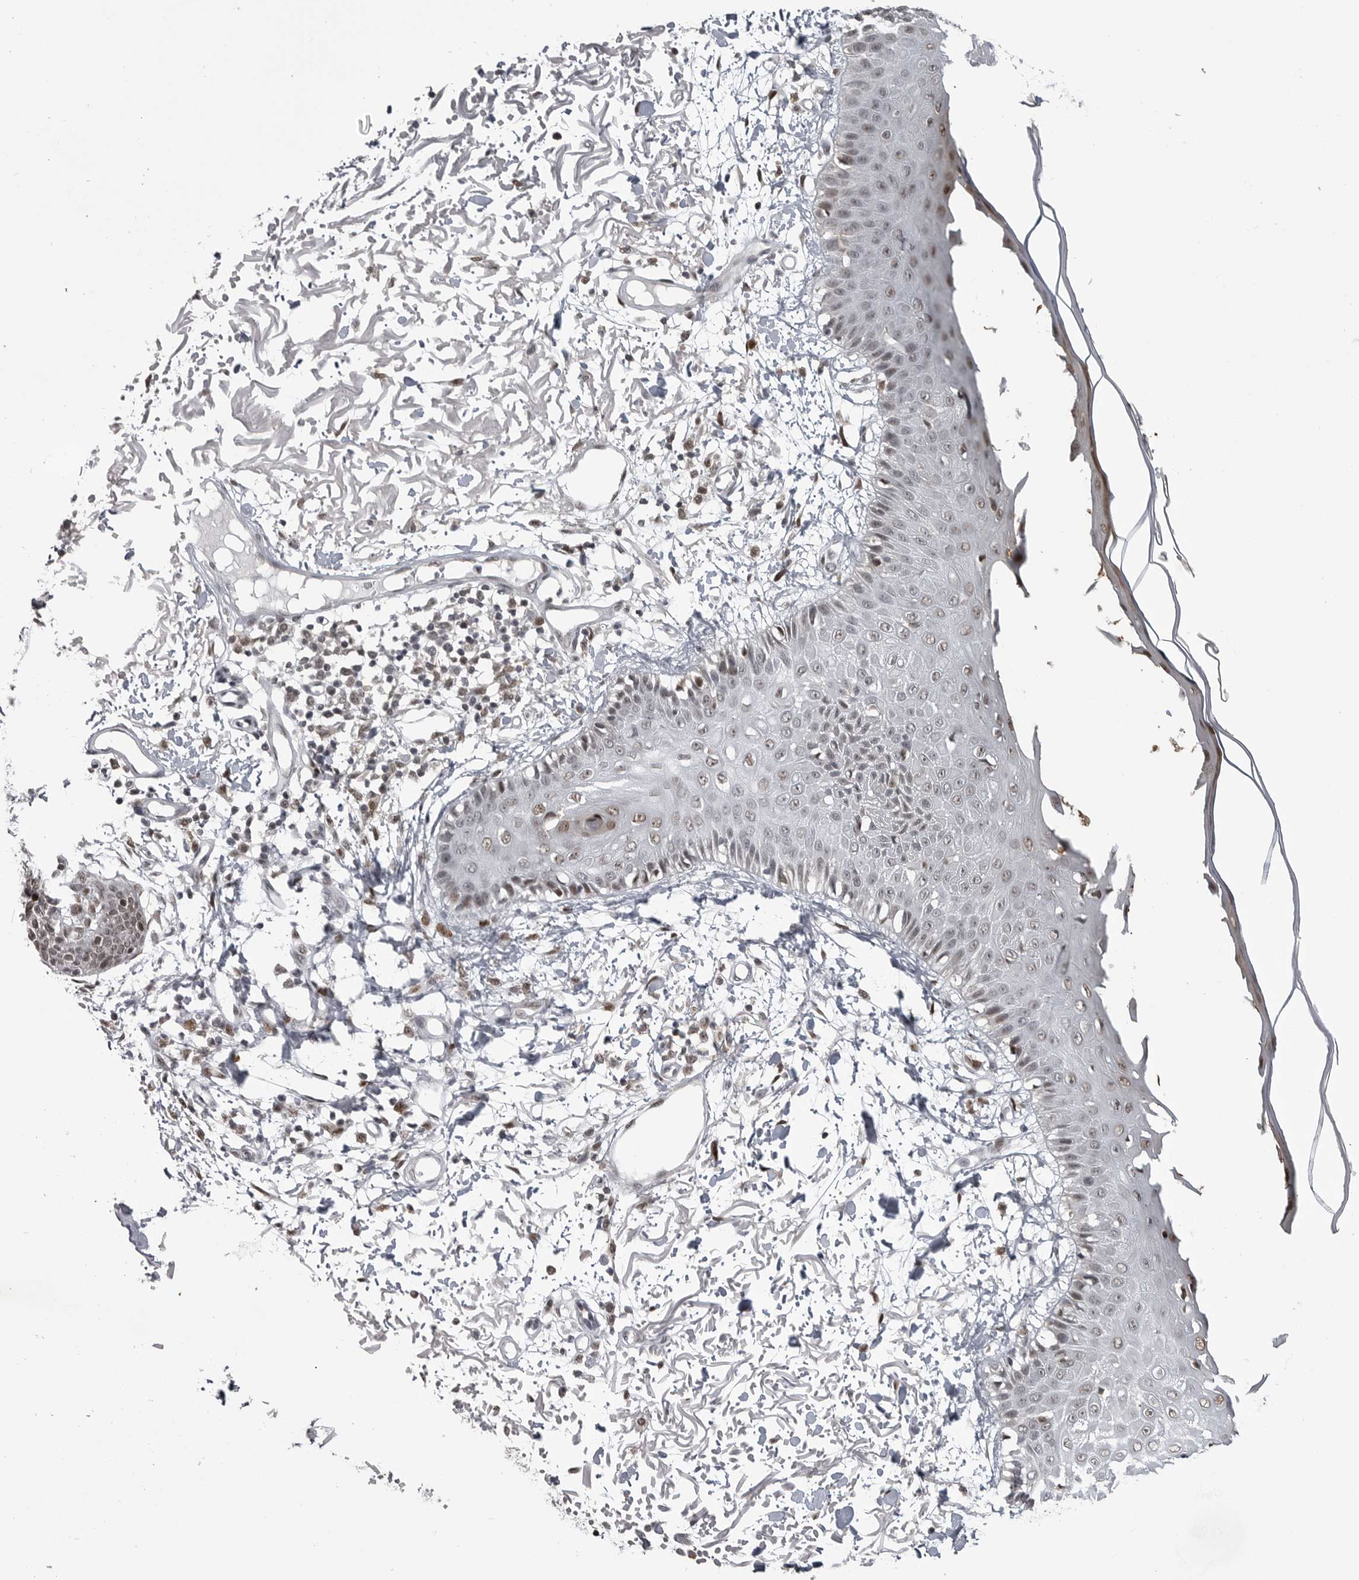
{"staining": {"intensity": "weak", "quantity": ">75%", "location": "nuclear"}, "tissue": "skin", "cell_type": "Fibroblasts", "image_type": "normal", "snomed": [{"axis": "morphology", "description": "Normal tissue, NOS"}, {"axis": "morphology", "description": "Squamous cell carcinoma, NOS"}, {"axis": "topography", "description": "Skin"}, {"axis": "topography", "description": "Peripheral nerve tissue"}], "caption": "Immunohistochemistry photomicrograph of normal human skin stained for a protein (brown), which displays low levels of weak nuclear expression in about >75% of fibroblasts.", "gene": "C8orf58", "patient": {"sex": "male", "age": 83}}